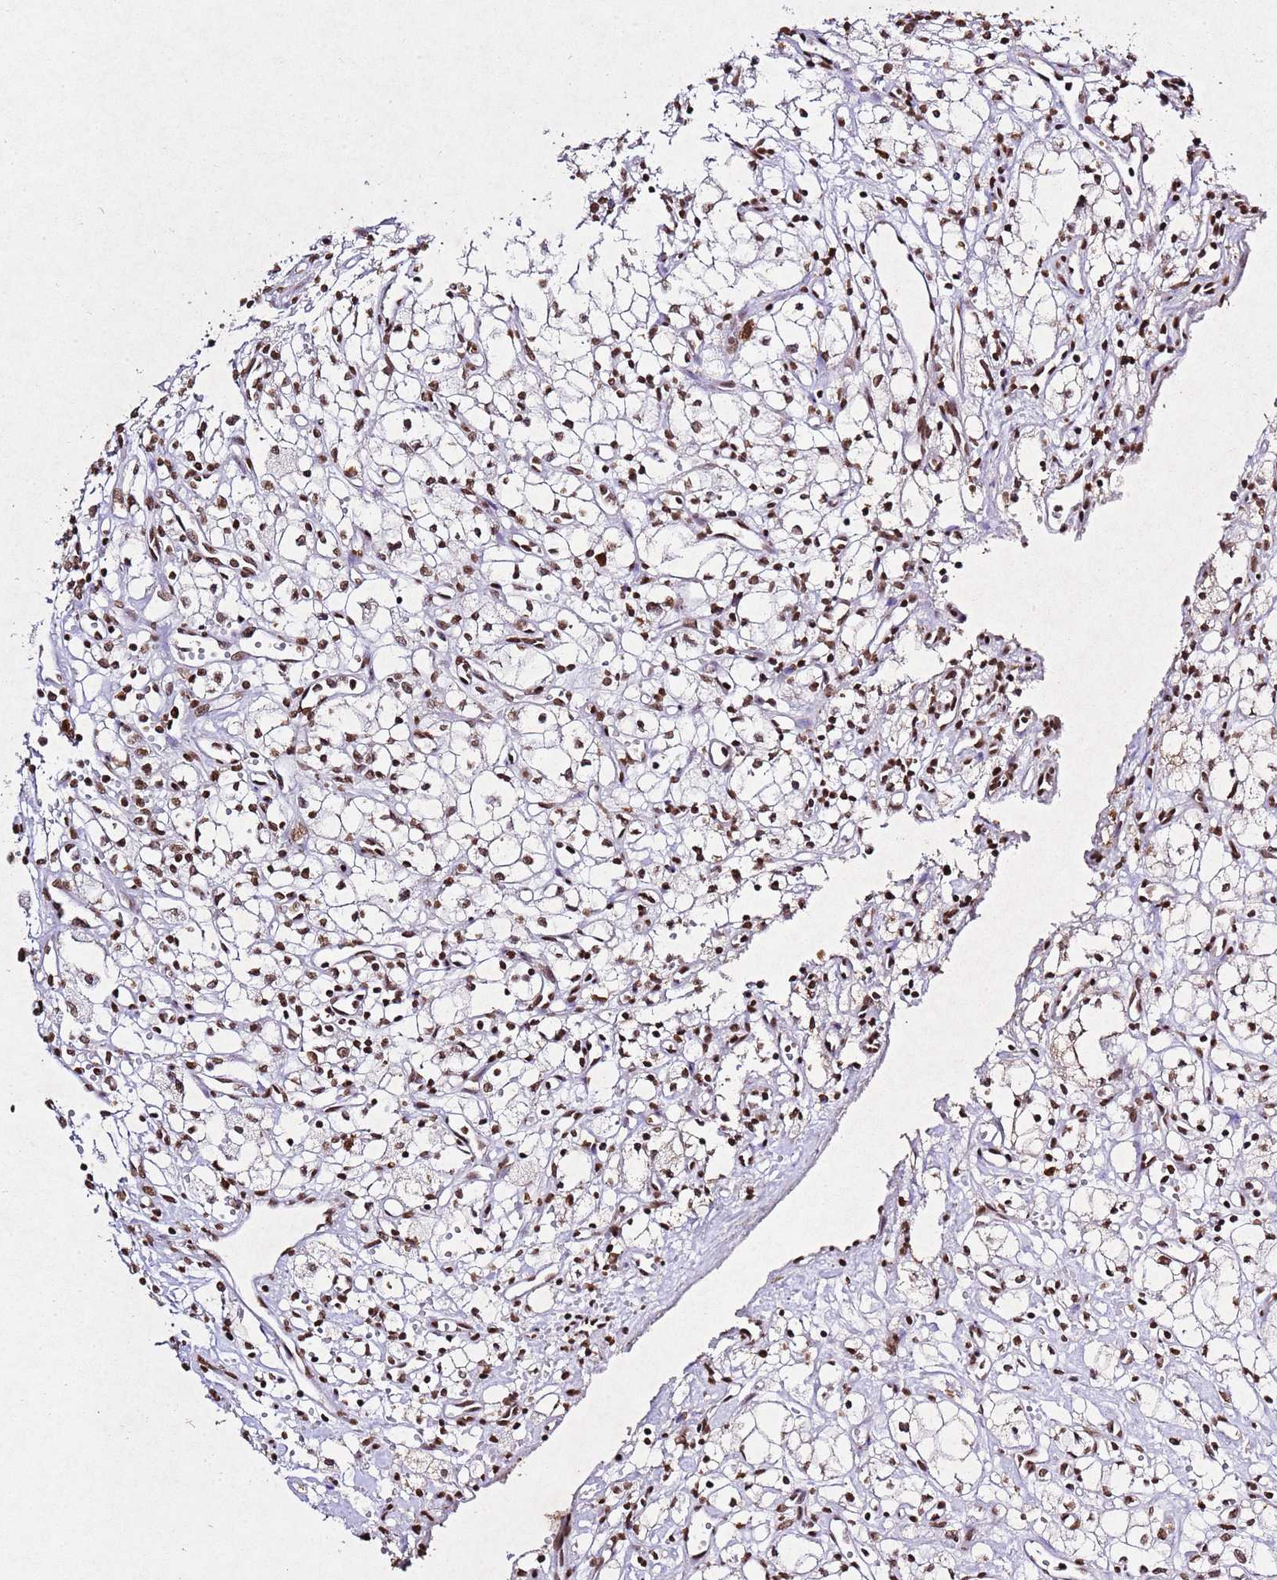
{"staining": {"intensity": "moderate", "quantity": ">75%", "location": "nuclear"}, "tissue": "renal cancer", "cell_type": "Tumor cells", "image_type": "cancer", "snomed": [{"axis": "morphology", "description": "Adenocarcinoma, NOS"}, {"axis": "topography", "description": "Kidney"}], "caption": "The image exhibits a brown stain indicating the presence of a protein in the nuclear of tumor cells in renal adenocarcinoma. Using DAB (brown) and hematoxylin (blue) stains, captured at high magnification using brightfield microscopy.", "gene": "BMAL1", "patient": {"sex": "male", "age": 59}}